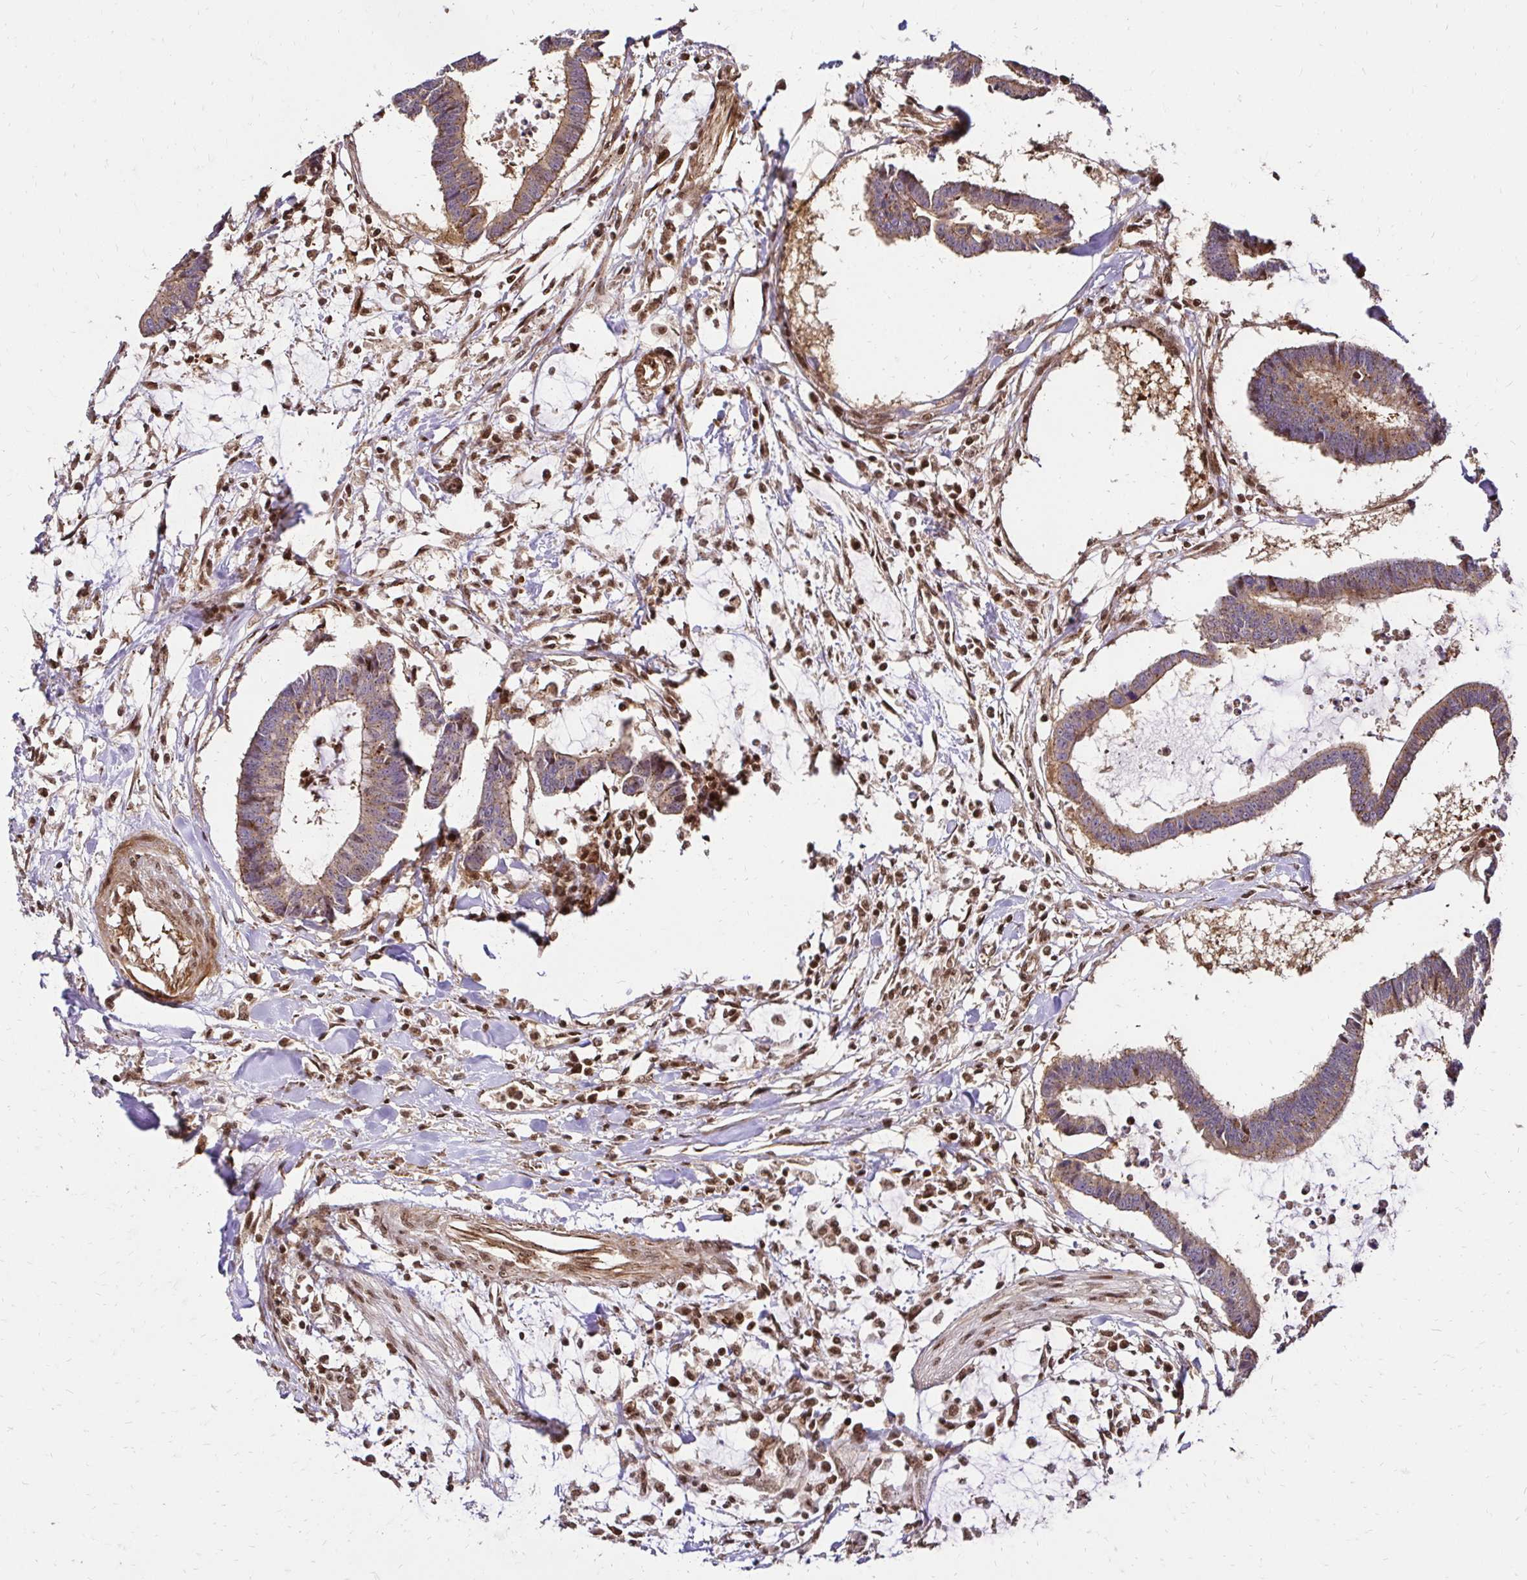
{"staining": {"intensity": "moderate", "quantity": ">75%", "location": "cytoplasmic/membranous"}, "tissue": "colorectal cancer", "cell_type": "Tumor cells", "image_type": "cancer", "snomed": [{"axis": "morphology", "description": "Adenocarcinoma, NOS"}, {"axis": "topography", "description": "Colon"}], "caption": "Moderate cytoplasmic/membranous protein staining is appreciated in about >75% of tumor cells in colorectal cancer.", "gene": "GLYR1", "patient": {"sex": "female", "age": 78}}